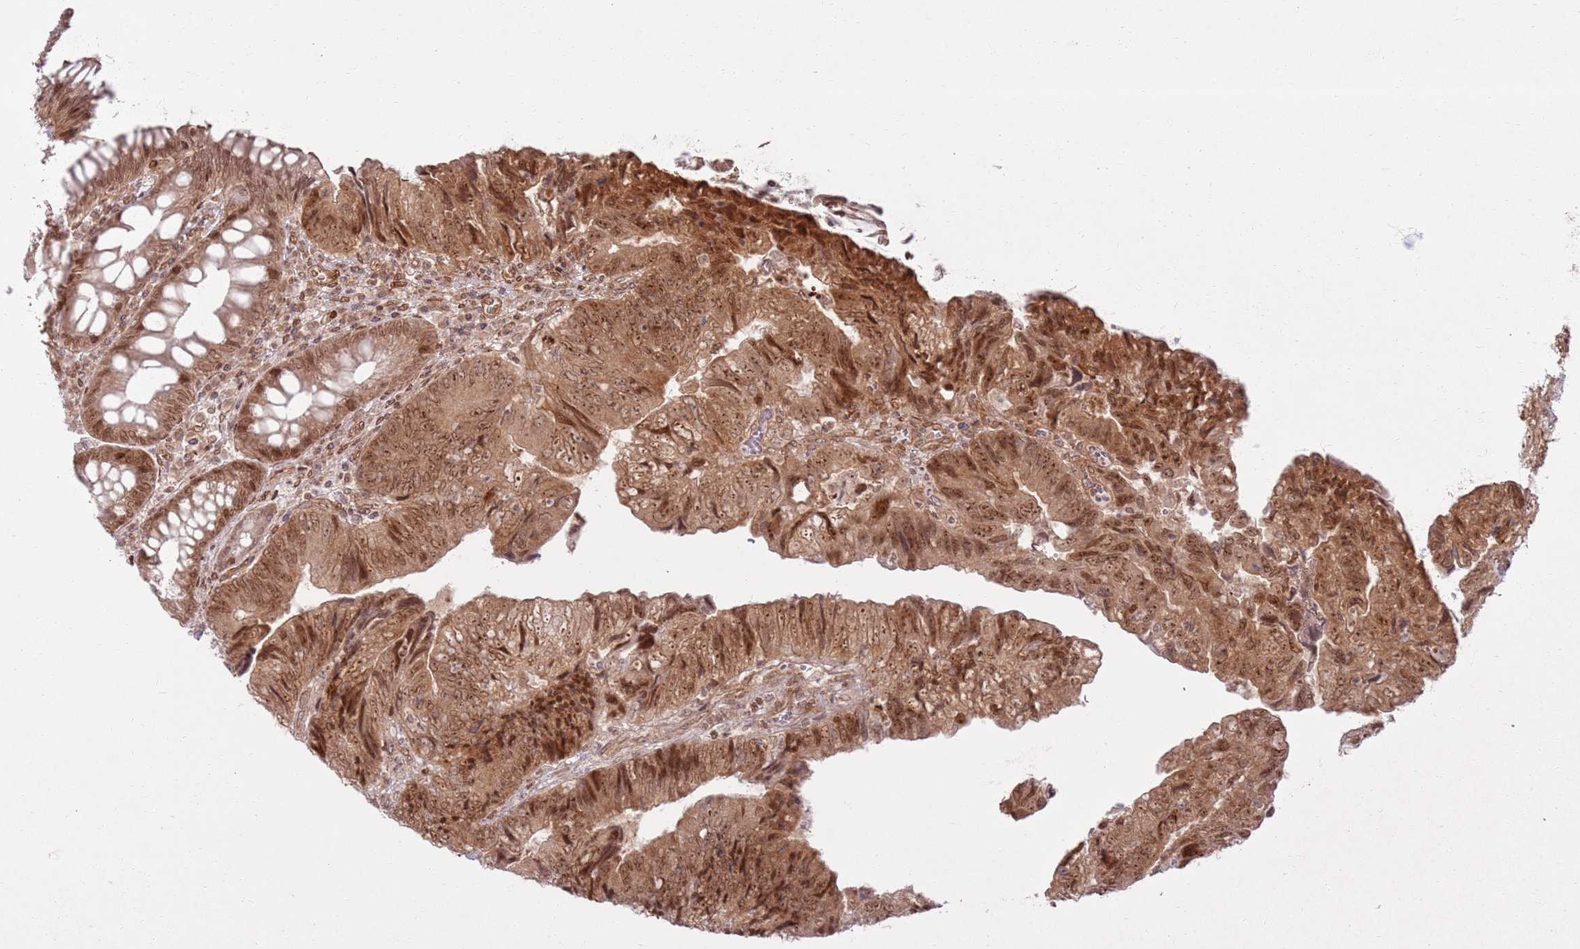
{"staining": {"intensity": "strong", "quantity": ">75%", "location": "cytoplasmic/membranous,nuclear"}, "tissue": "colorectal cancer", "cell_type": "Tumor cells", "image_type": "cancer", "snomed": [{"axis": "morphology", "description": "Adenocarcinoma, NOS"}, {"axis": "topography", "description": "Colon"}], "caption": "Colorectal adenocarcinoma tissue exhibits strong cytoplasmic/membranous and nuclear positivity in approximately >75% of tumor cells Using DAB (brown) and hematoxylin (blue) stains, captured at high magnification using brightfield microscopy.", "gene": "KLHL36", "patient": {"sex": "female", "age": 67}}